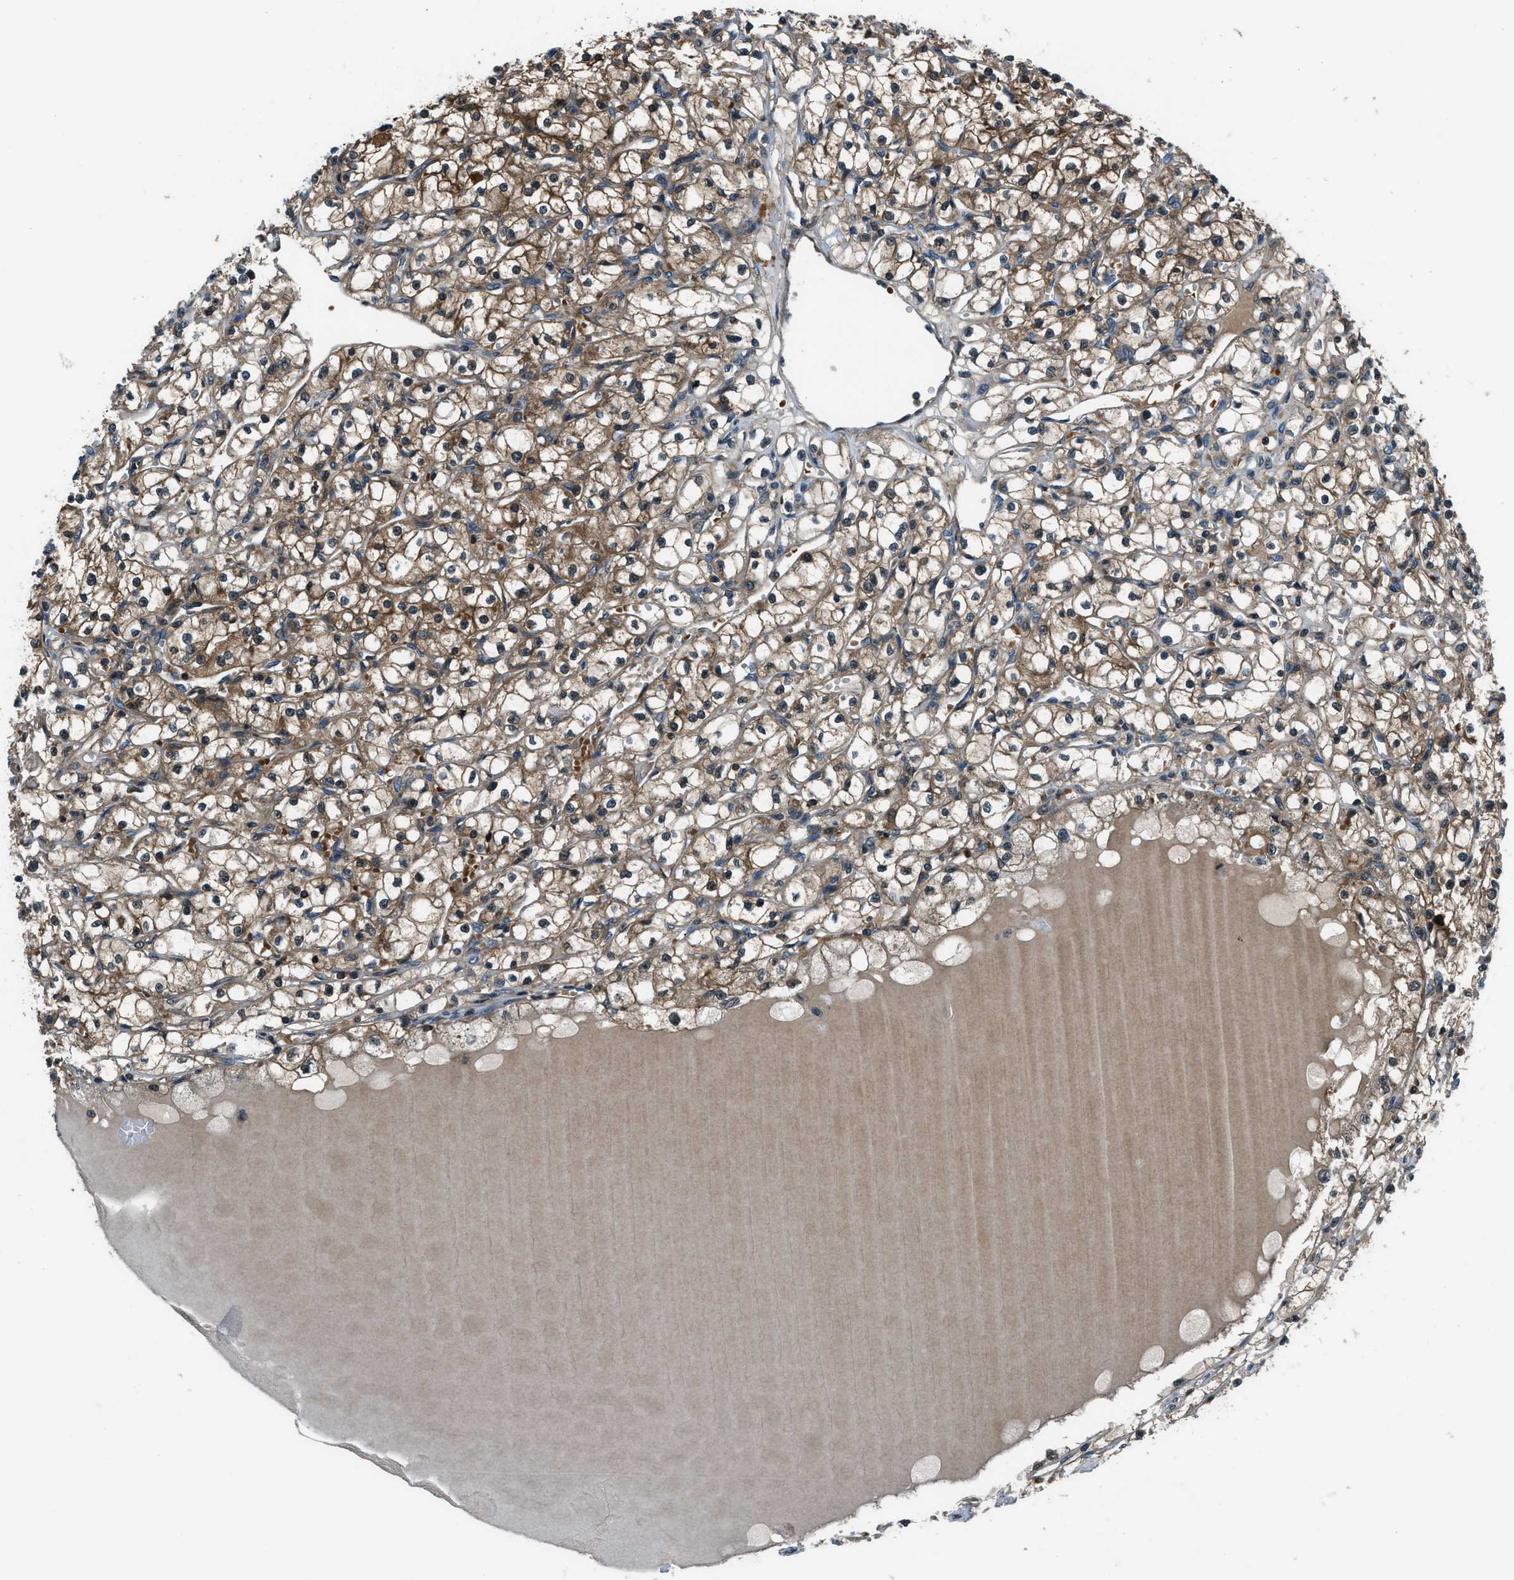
{"staining": {"intensity": "moderate", "quantity": ">75%", "location": "cytoplasmic/membranous"}, "tissue": "renal cancer", "cell_type": "Tumor cells", "image_type": "cancer", "snomed": [{"axis": "morphology", "description": "Adenocarcinoma, NOS"}, {"axis": "topography", "description": "Kidney"}], "caption": "High-power microscopy captured an immunohistochemistry (IHC) image of renal adenocarcinoma, revealing moderate cytoplasmic/membranous positivity in about >75% of tumor cells. Nuclei are stained in blue.", "gene": "HEBP2", "patient": {"sex": "male", "age": 56}}